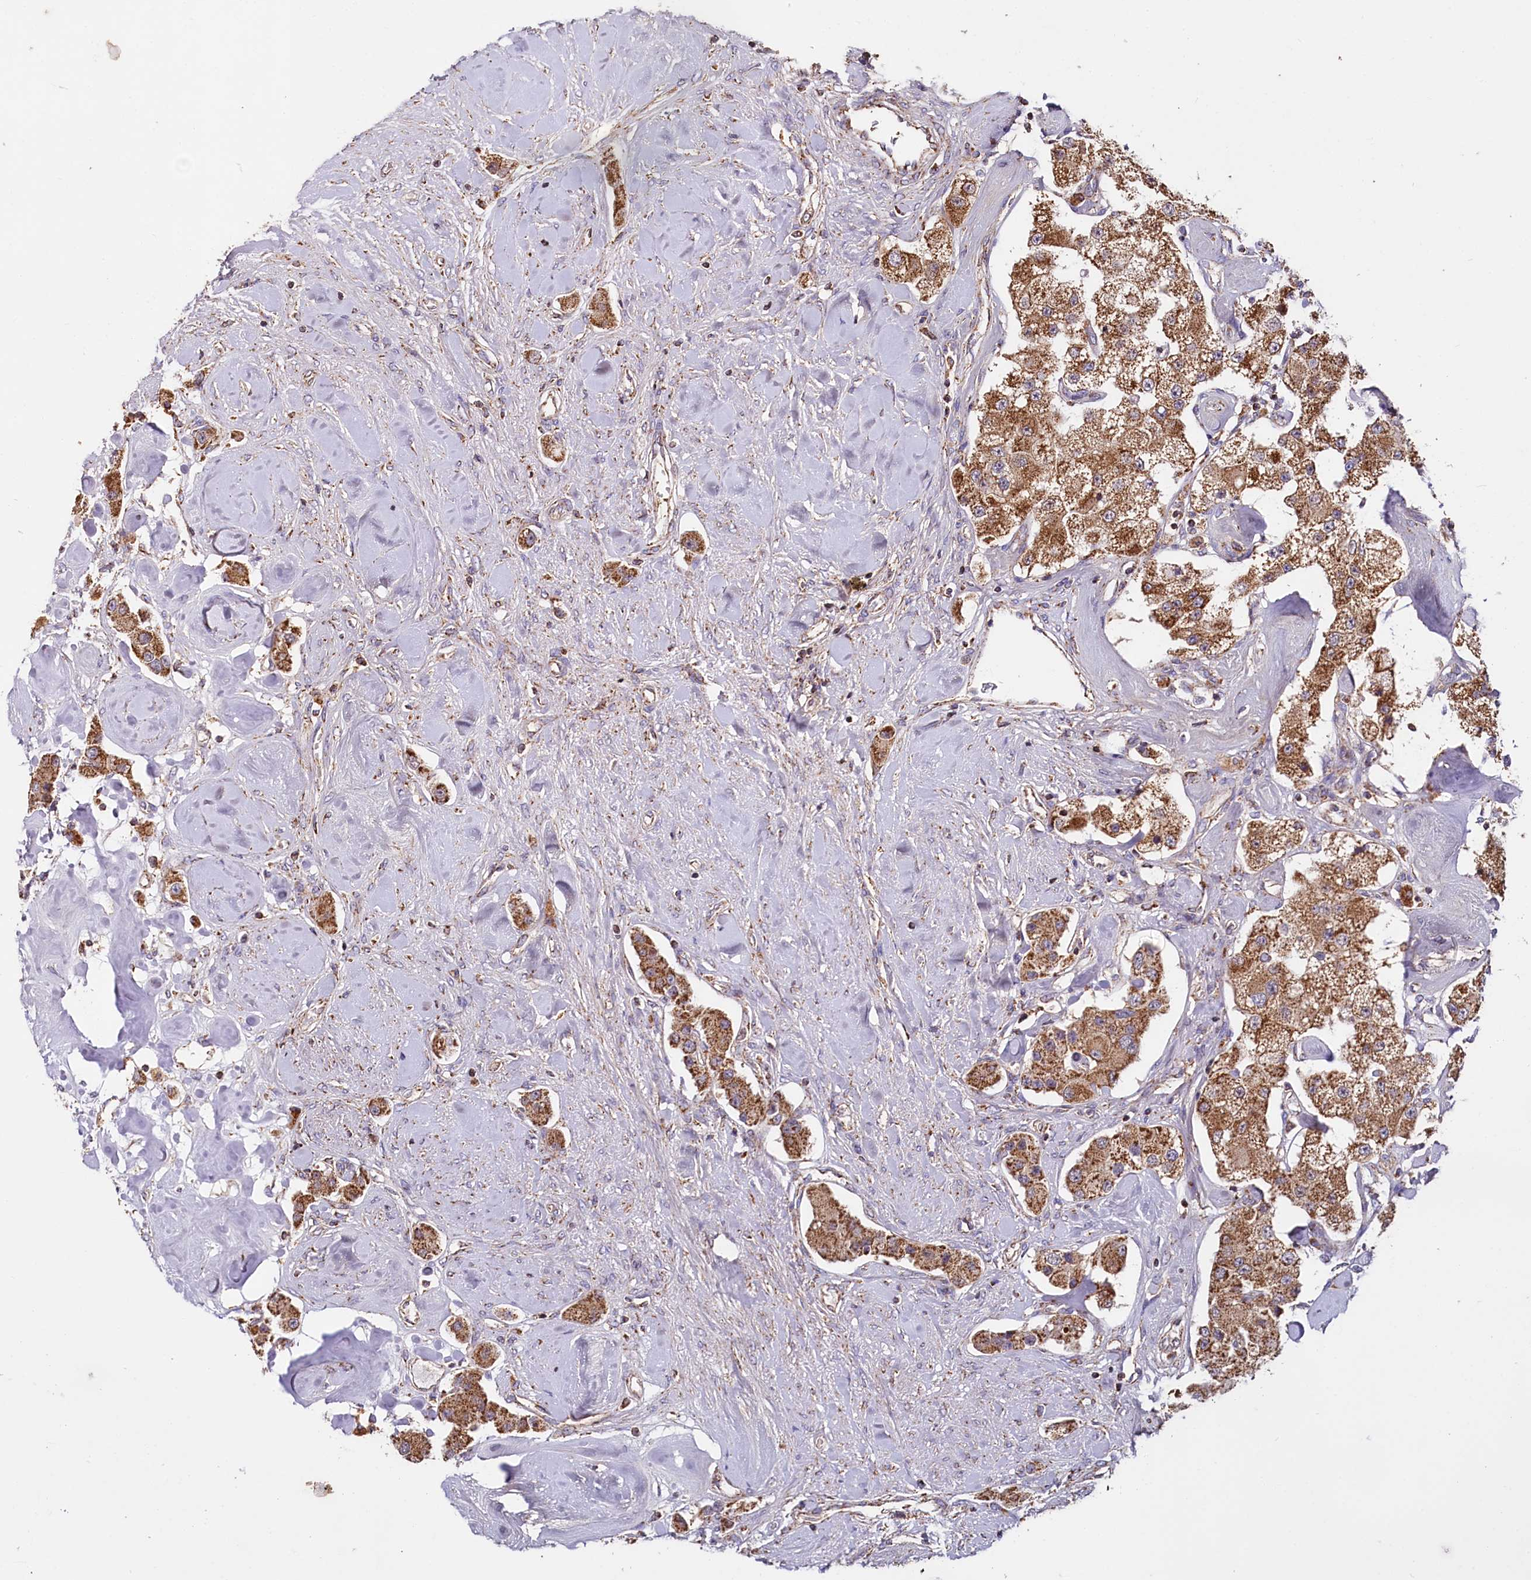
{"staining": {"intensity": "moderate", "quantity": ">75%", "location": "cytoplasmic/membranous"}, "tissue": "carcinoid", "cell_type": "Tumor cells", "image_type": "cancer", "snomed": [{"axis": "morphology", "description": "Carcinoid, malignant, NOS"}, {"axis": "topography", "description": "Pancreas"}], "caption": "Malignant carcinoid stained with a protein marker shows moderate staining in tumor cells.", "gene": "NUDT15", "patient": {"sex": "male", "age": 41}}